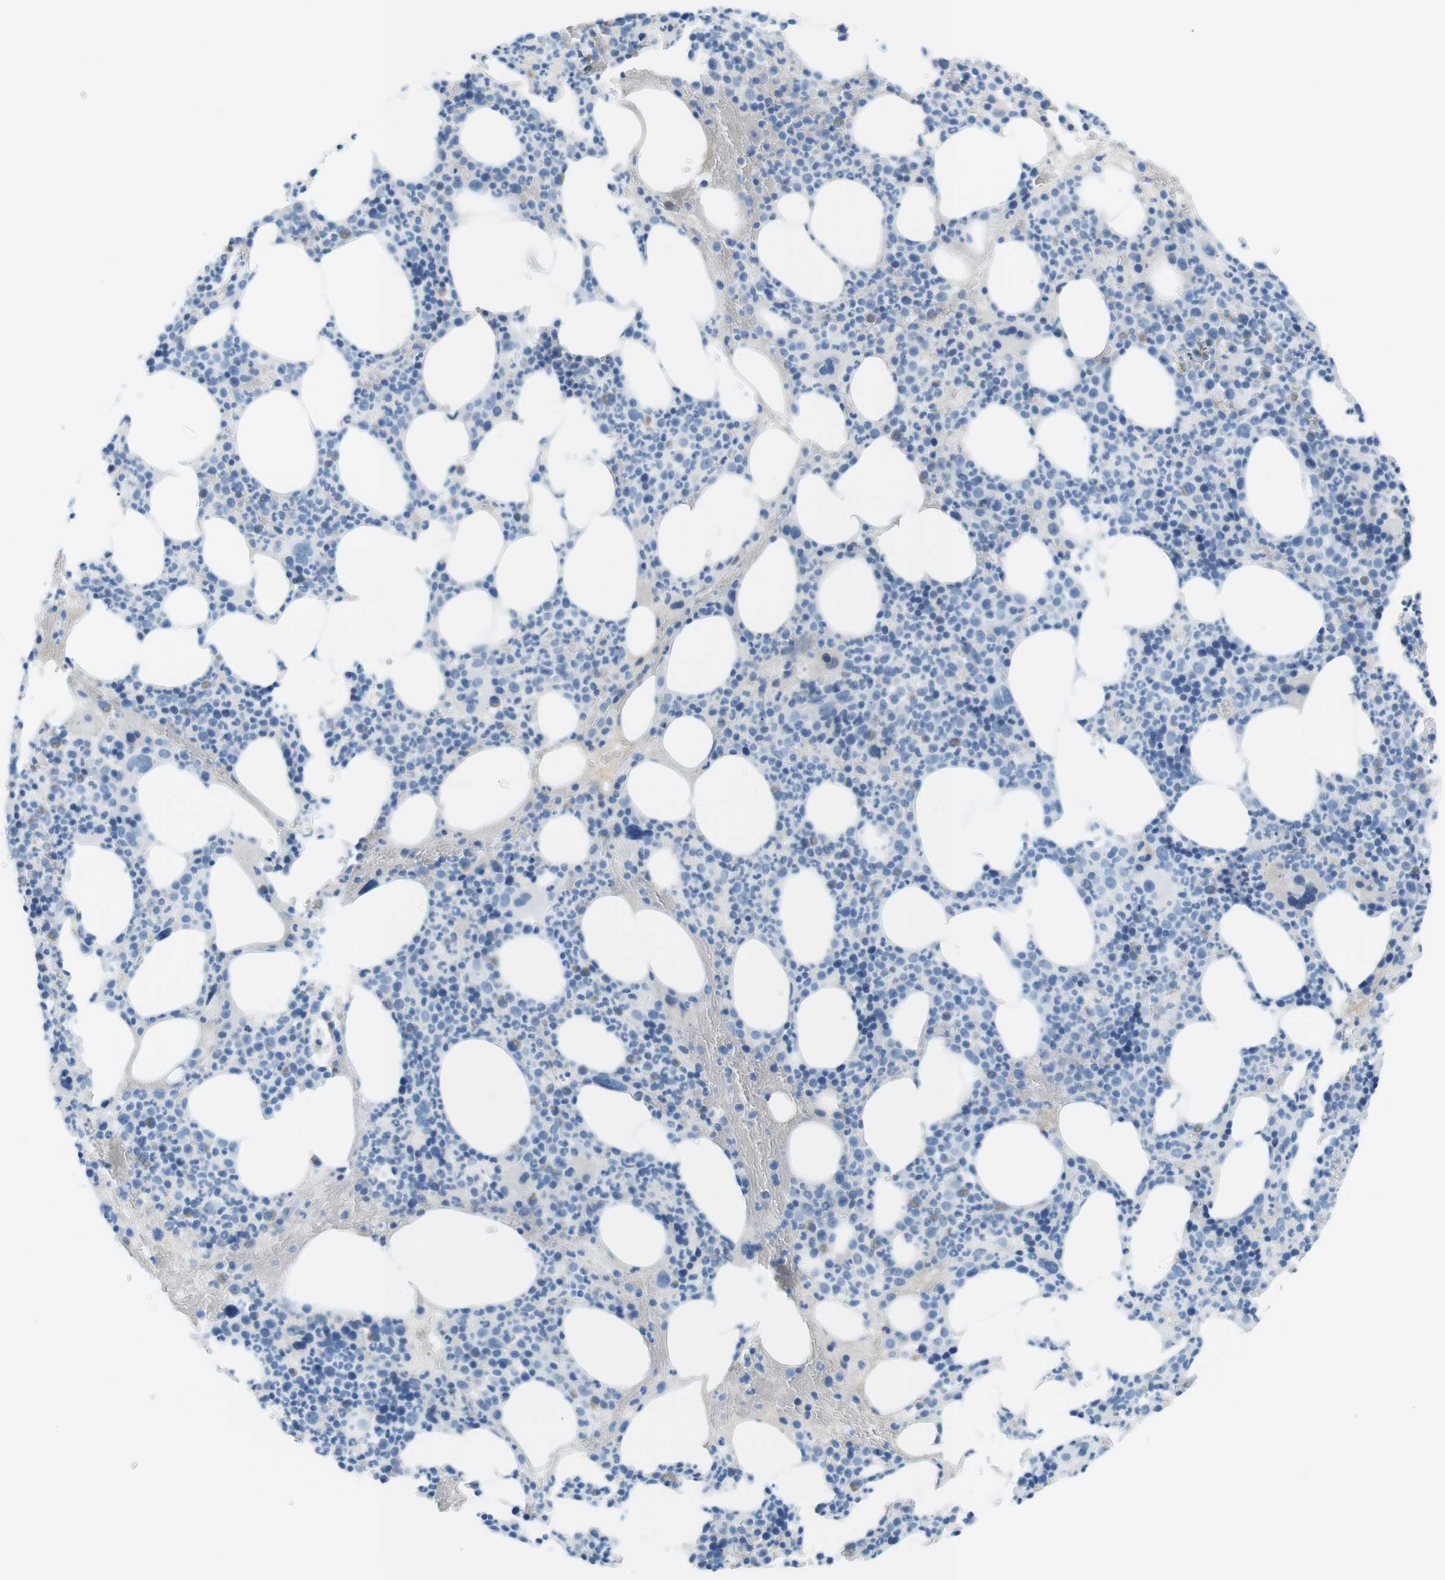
{"staining": {"intensity": "negative", "quantity": "none", "location": "none"}, "tissue": "bone marrow", "cell_type": "Hematopoietic cells", "image_type": "normal", "snomed": [{"axis": "morphology", "description": "Normal tissue, NOS"}, {"axis": "morphology", "description": "Inflammation, NOS"}, {"axis": "topography", "description": "Bone marrow"}], "caption": "An IHC image of unremarkable bone marrow is shown. There is no staining in hematopoietic cells of bone marrow.", "gene": "AZGP1", "patient": {"sex": "male", "age": 73}}